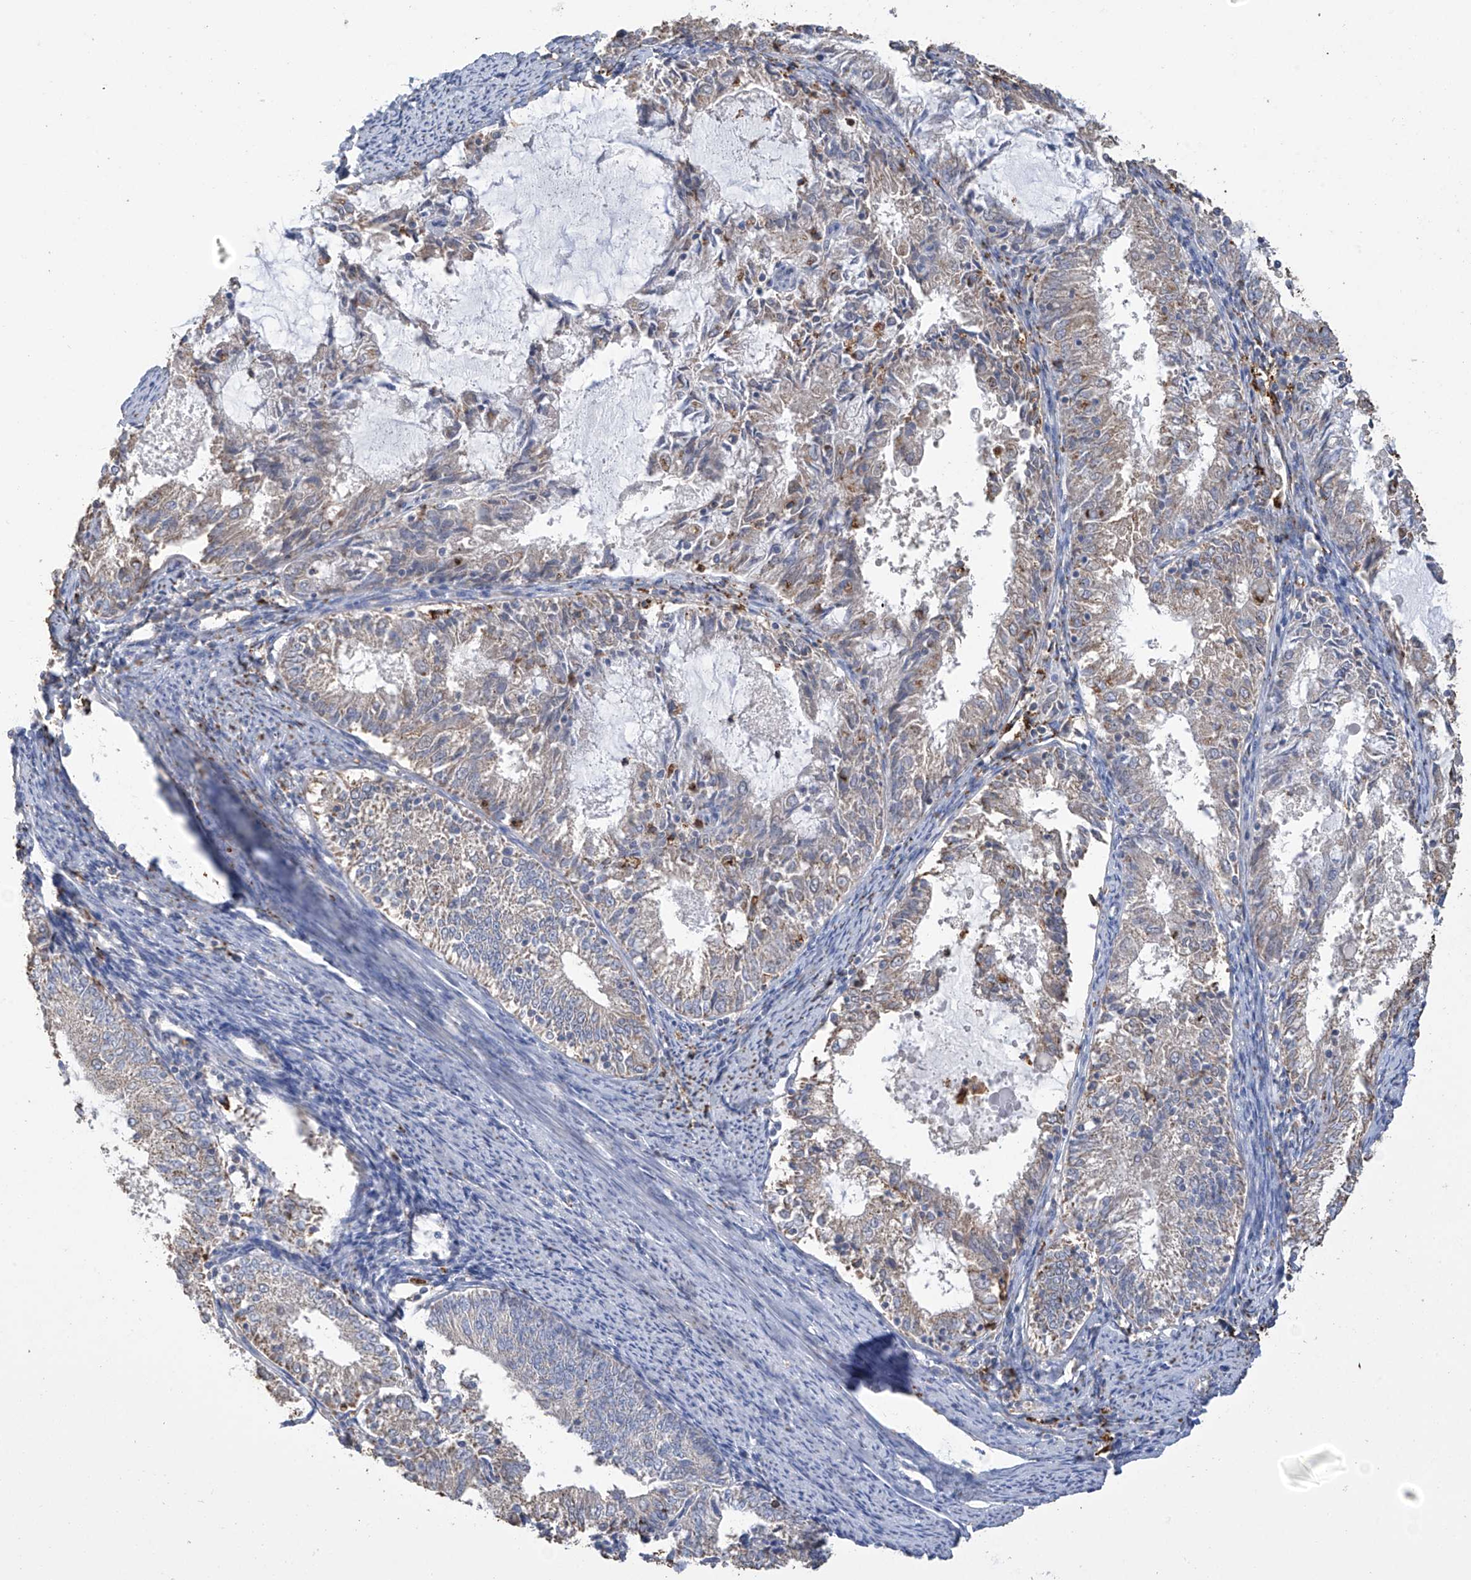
{"staining": {"intensity": "negative", "quantity": "none", "location": "none"}, "tissue": "endometrial cancer", "cell_type": "Tumor cells", "image_type": "cancer", "snomed": [{"axis": "morphology", "description": "Adenocarcinoma, NOS"}, {"axis": "topography", "description": "Endometrium"}], "caption": "The photomicrograph demonstrates no staining of tumor cells in endometrial adenocarcinoma.", "gene": "OGT", "patient": {"sex": "female", "age": 57}}